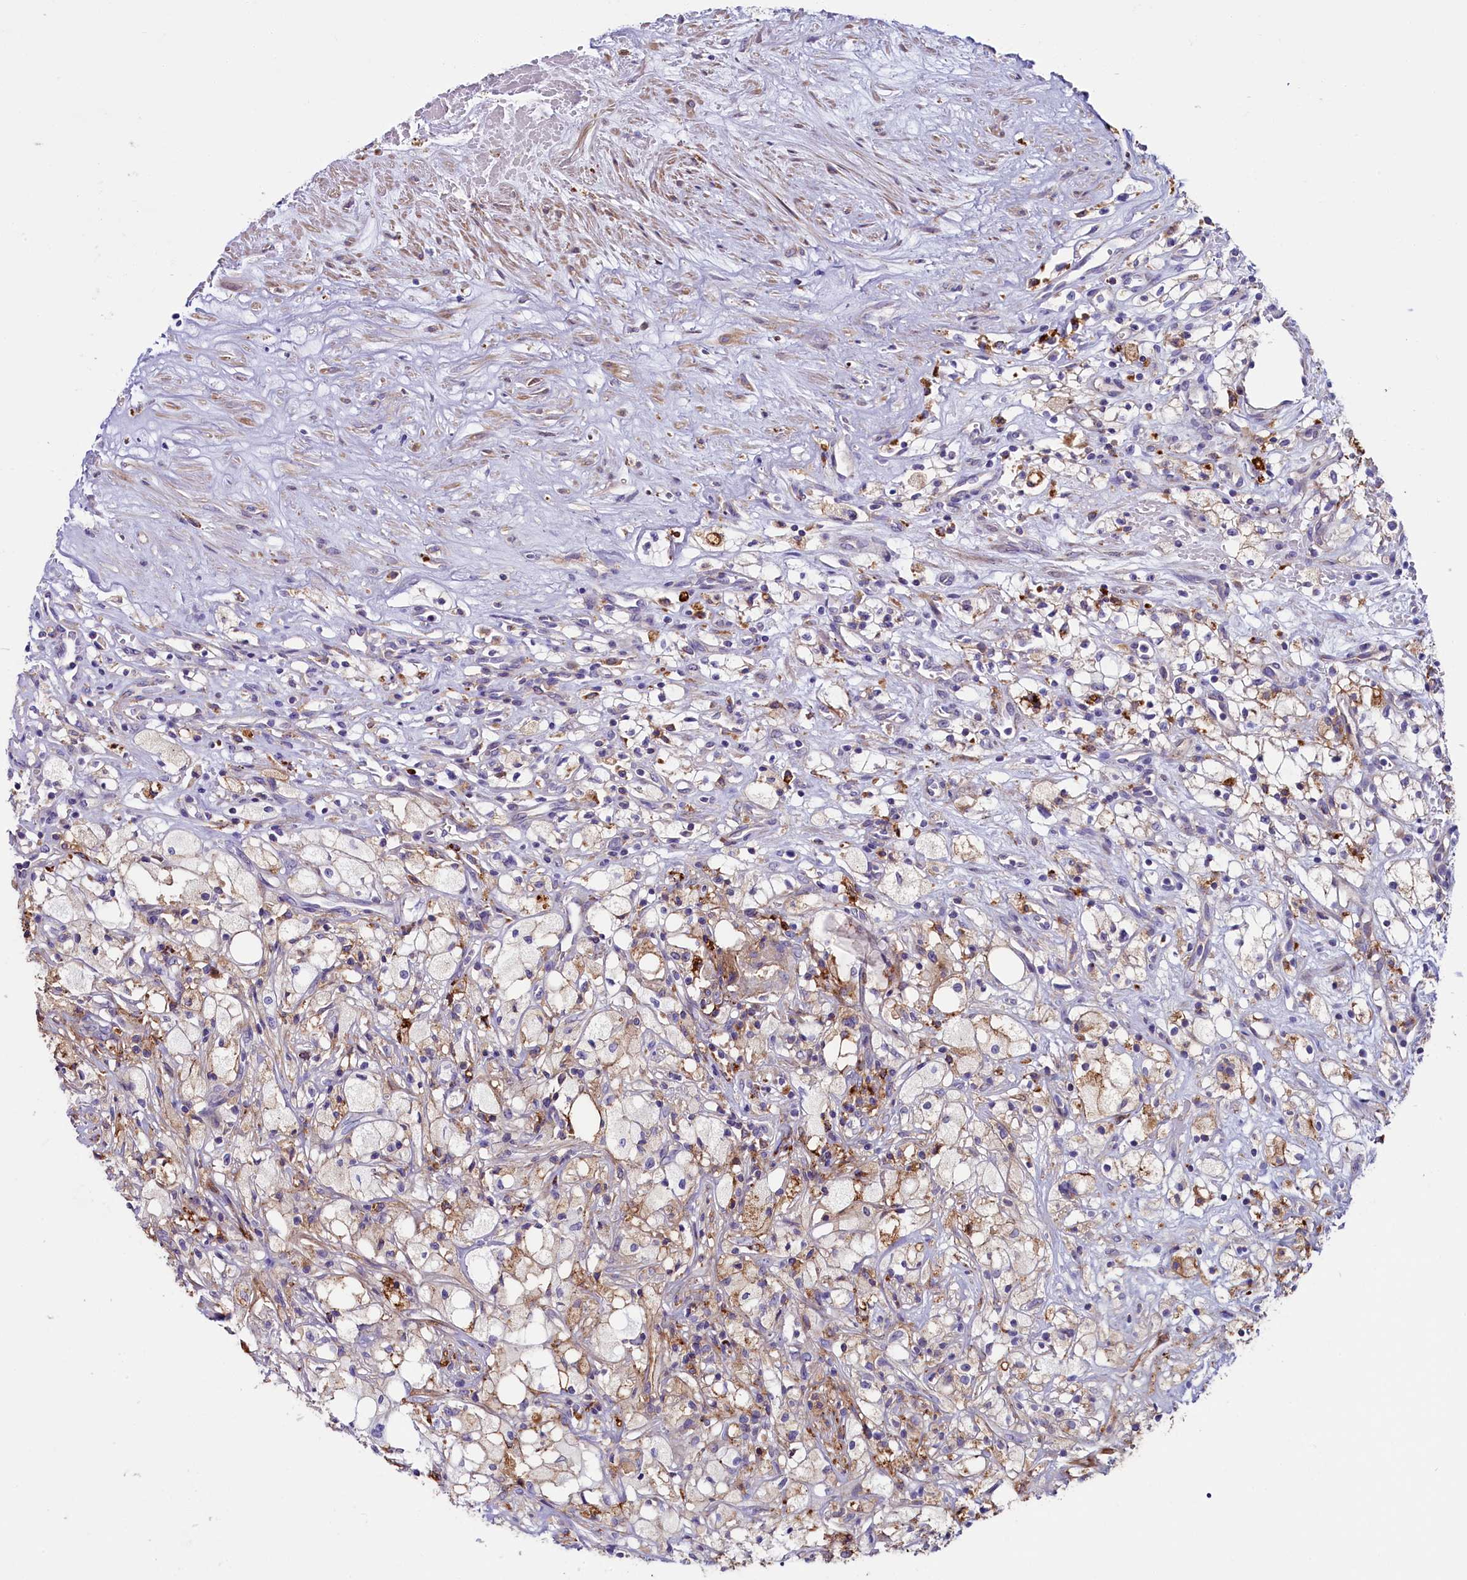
{"staining": {"intensity": "weak", "quantity": "<25%", "location": "cytoplasmic/membranous"}, "tissue": "renal cancer", "cell_type": "Tumor cells", "image_type": "cancer", "snomed": [{"axis": "morphology", "description": "Adenocarcinoma, NOS"}, {"axis": "topography", "description": "Kidney"}], "caption": "Immunohistochemistry (IHC) of human renal adenocarcinoma displays no positivity in tumor cells.", "gene": "IL20RA", "patient": {"sex": "male", "age": 59}}